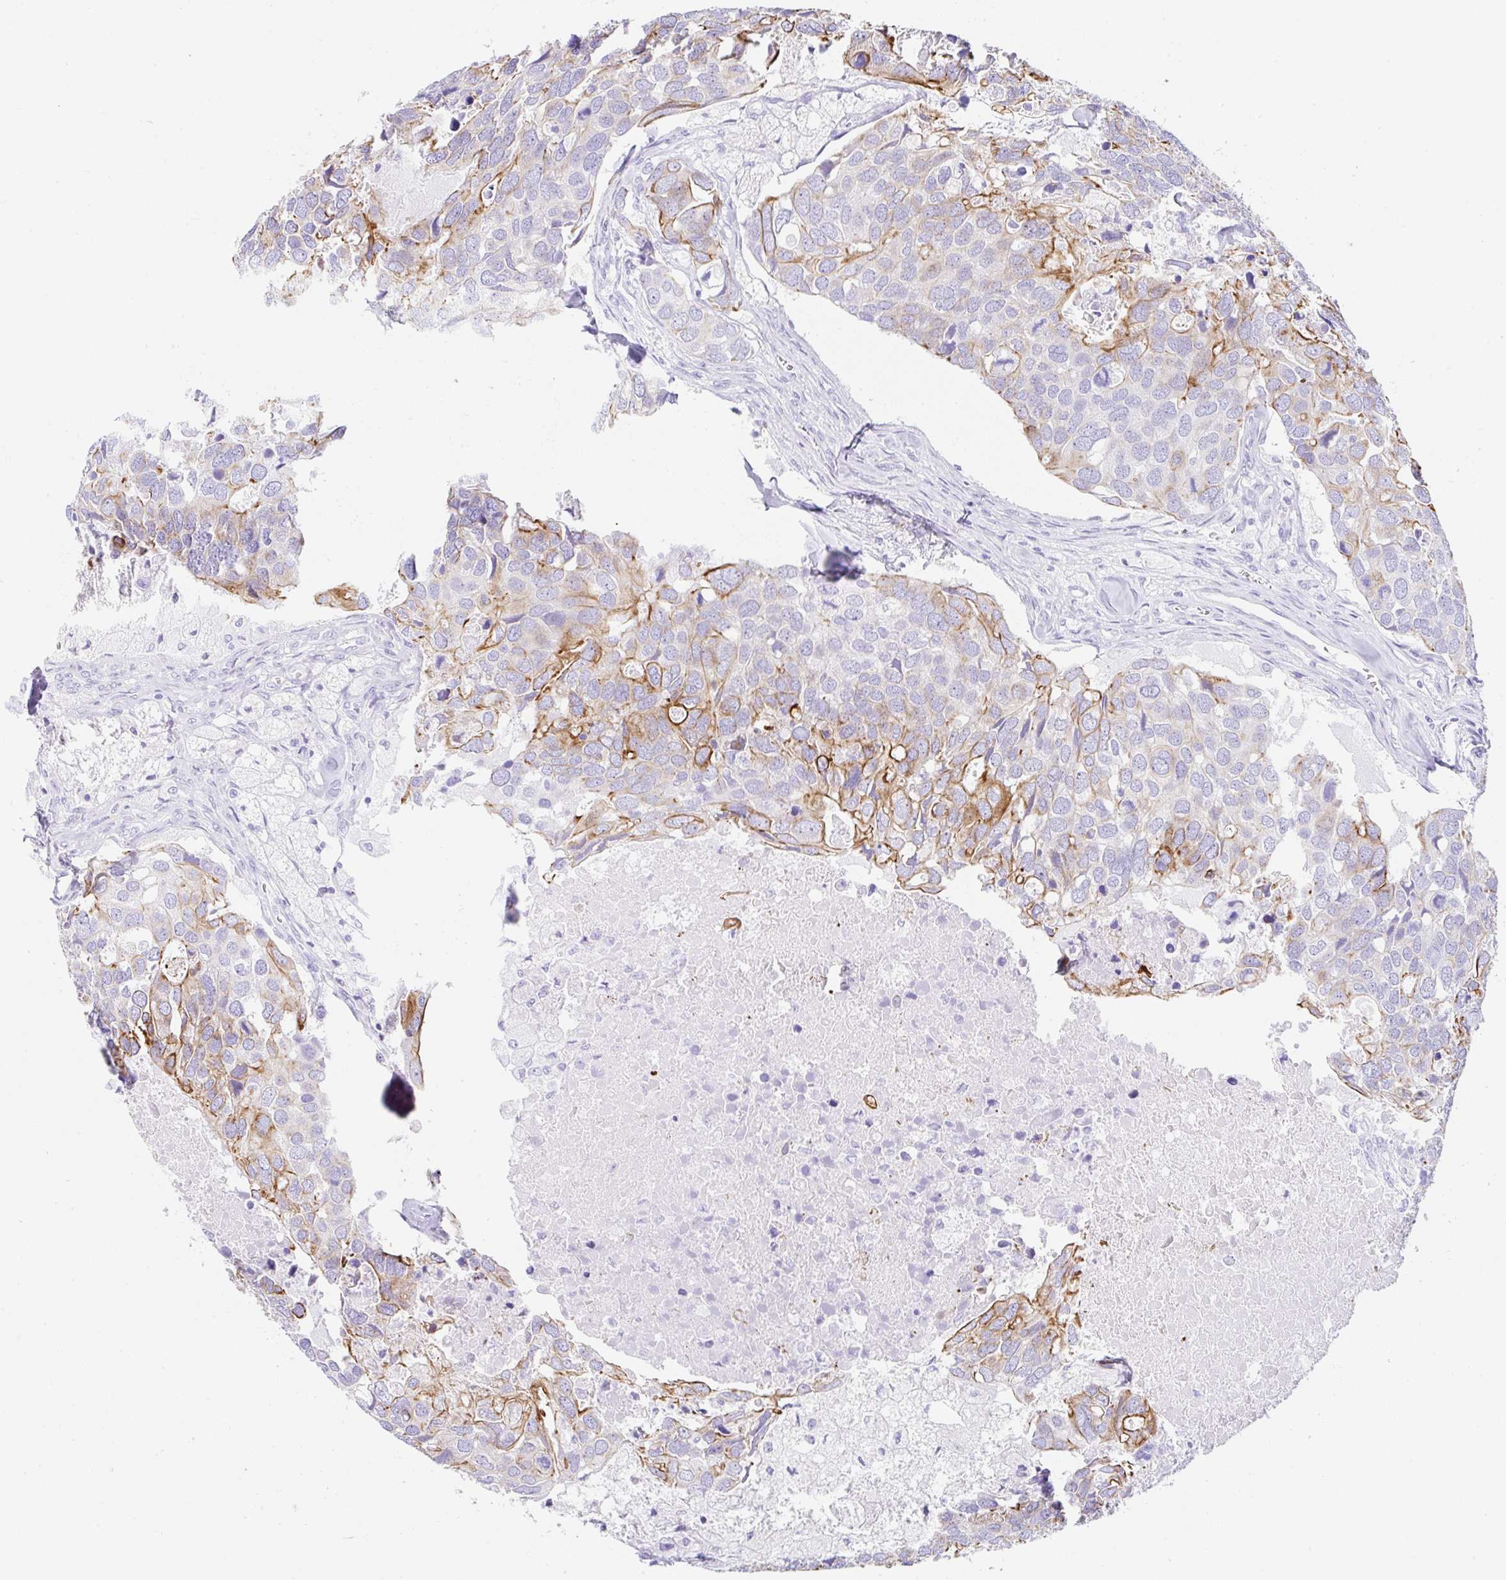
{"staining": {"intensity": "moderate", "quantity": "25%-75%", "location": "cytoplasmic/membranous"}, "tissue": "breast cancer", "cell_type": "Tumor cells", "image_type": "cancer", "snomed": [{"axis": "morphology", "description": "Duct carcinoma"}, {"axis": "topography", "description": "Breast"}], "caption": "Intraductal carcinoma (breast) stained with immunohistochemistry reveals moderate cytoplasmic/membranous expression in about 25%-75% of tumor cells.", "gene": "CLDND2", "patient": {"sex": "female", "age": 83}}